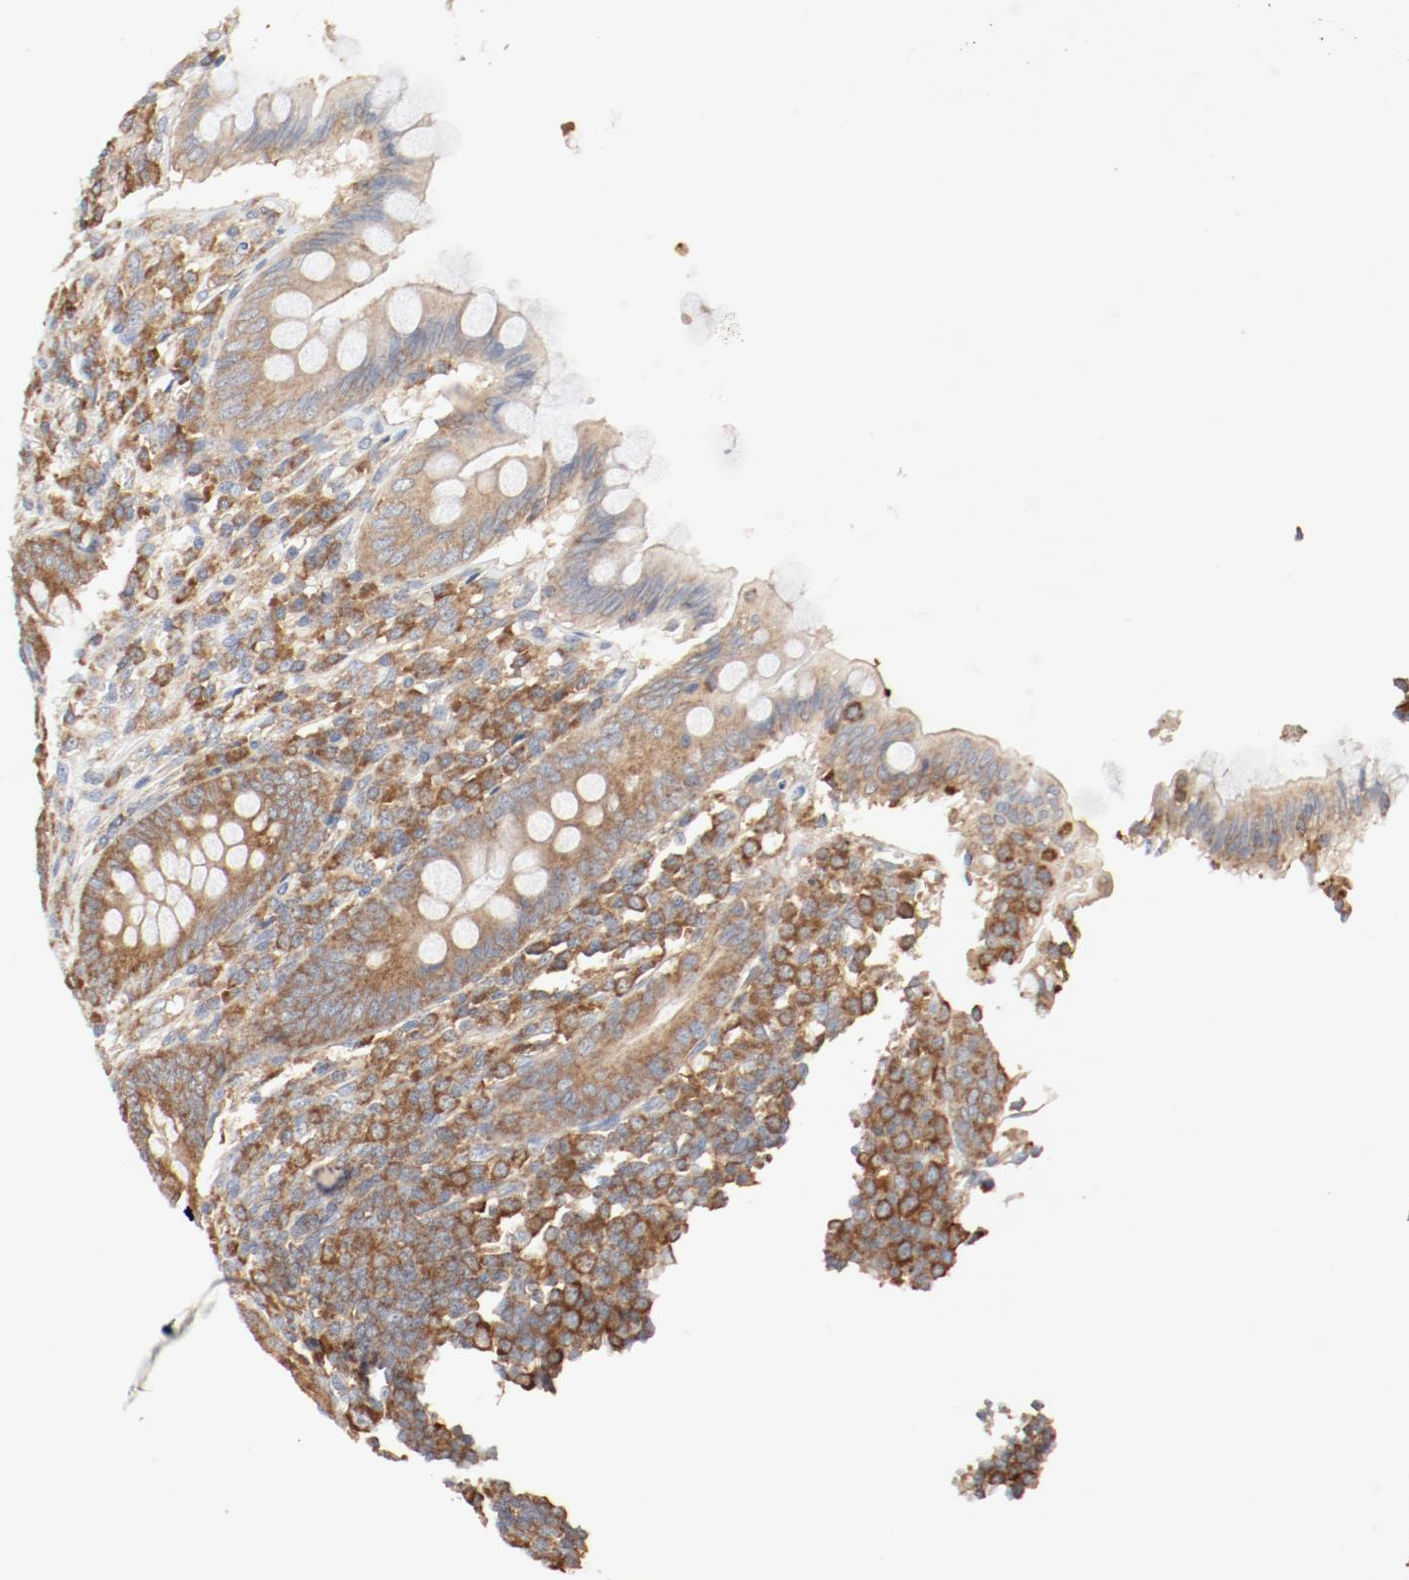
{"staining": {"intensity": "moderate", "quantity": ">75%", "location": "cytoplasmic/membranous"}, "tissue": "appendix", "cell_type": "Glandular cells", "image_type": "normal", "snomed": [{"axis": "morphology", "description": "Normal tissue, NOS"}, {"axis": "topography", "description": "Appendix"}], "caption": "Protein expression by immunohistochemistry (IHC) exhibits moderate cytoplasmic/membranous expression in about >75% of glandular cells in normal appendix.", "gene": "RPS6", "patient": {"sex": "female", "age": 66}}